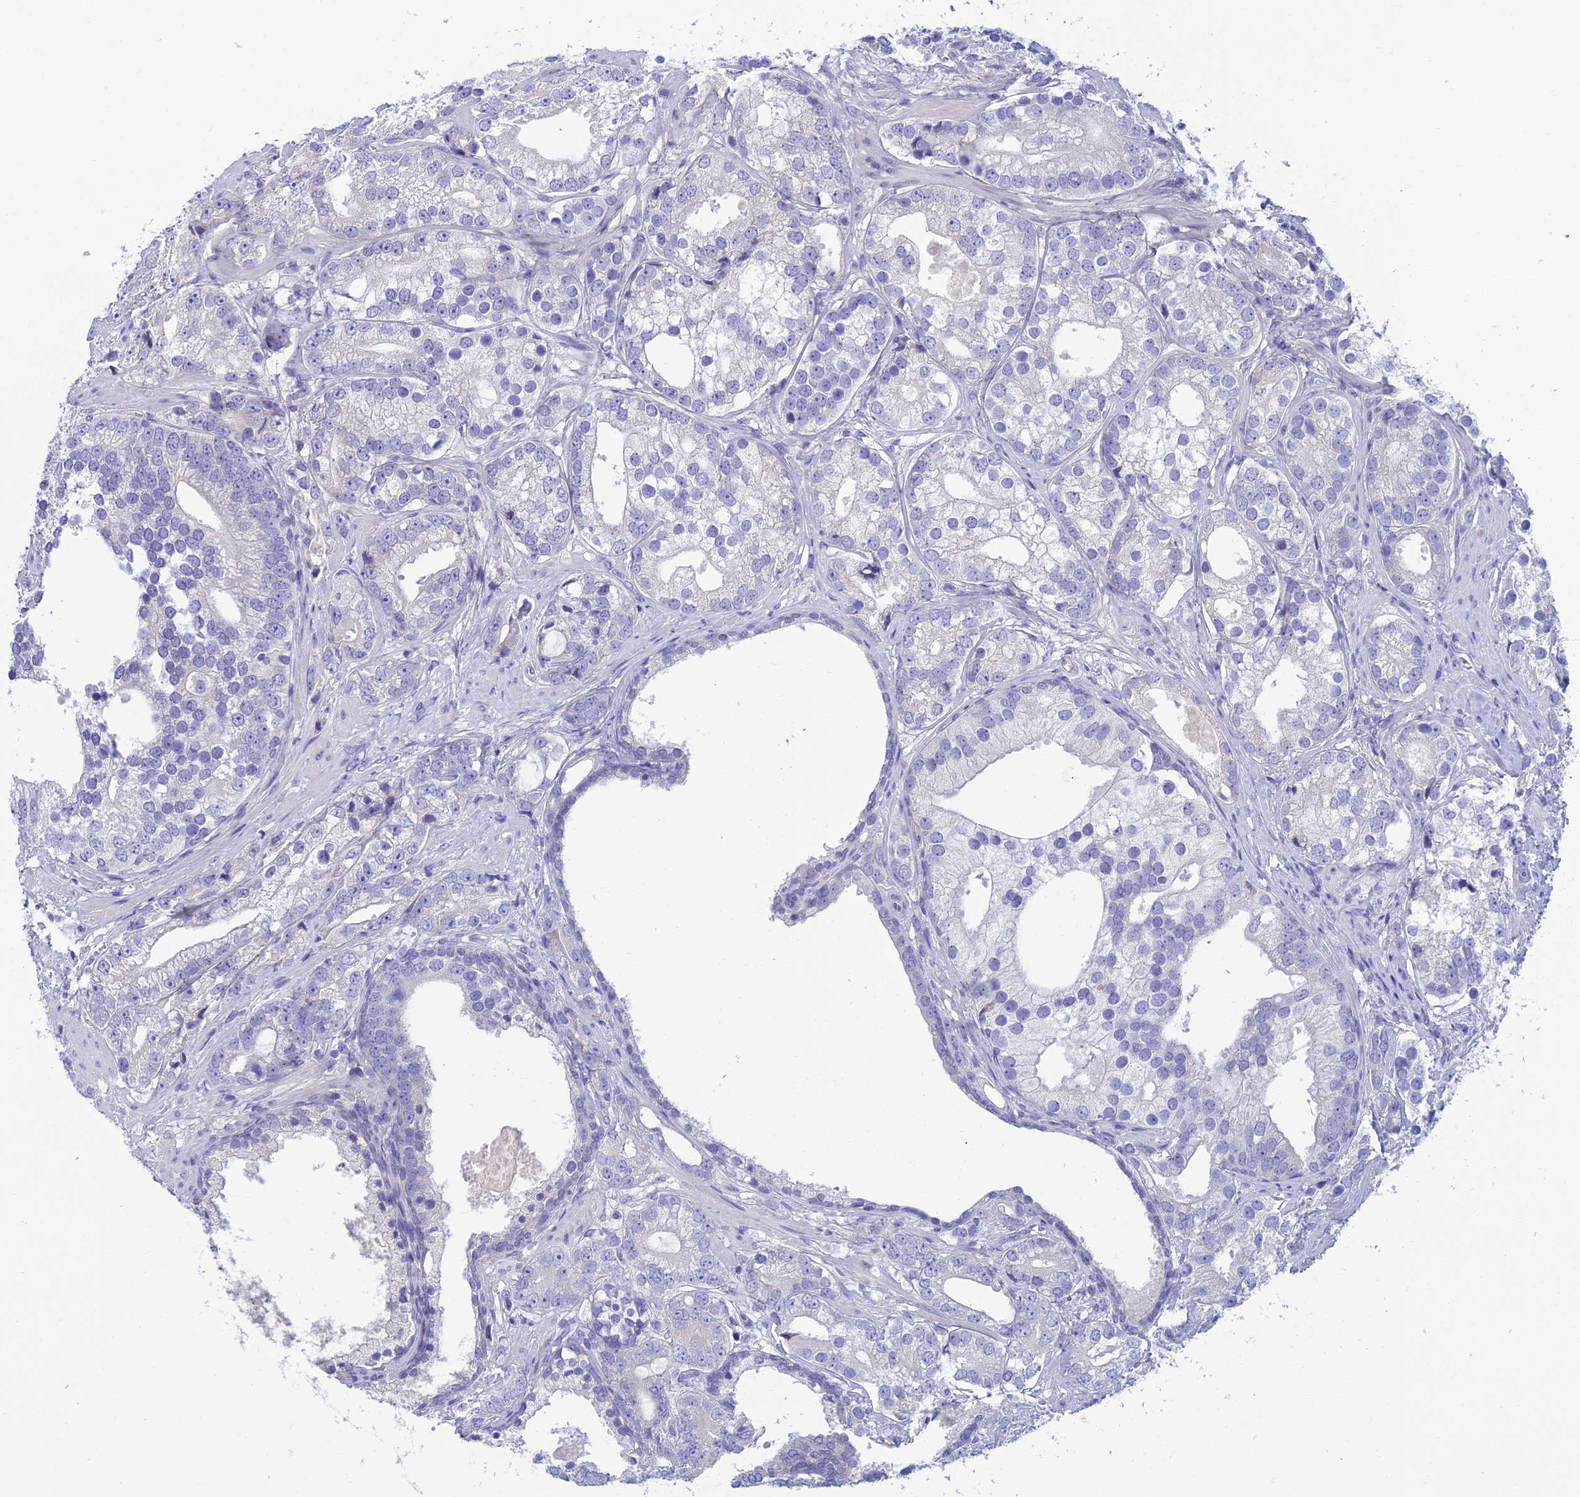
{"staining": {"intensity": "negative", "quantity": "none", "location": "none"}, "tissue": "prostate cancer", "cell_type": "Tumor cells", "image_type": "cancer", "snomed": [{"axis": "morphology", "description": "Adenocarcinoma, High grade"}, {"axis": "topography", "description": "Prostate"}], "caption": "Immunohistochemistry micrograph of neoplastic tissue: prostate cancer (high-grade adenocarcinoma) stained with DAB demonstrates no significant protein staining in tumor cells.", "gene": "SLC25A41", "patient": {"sex": "male", "age": 75}}